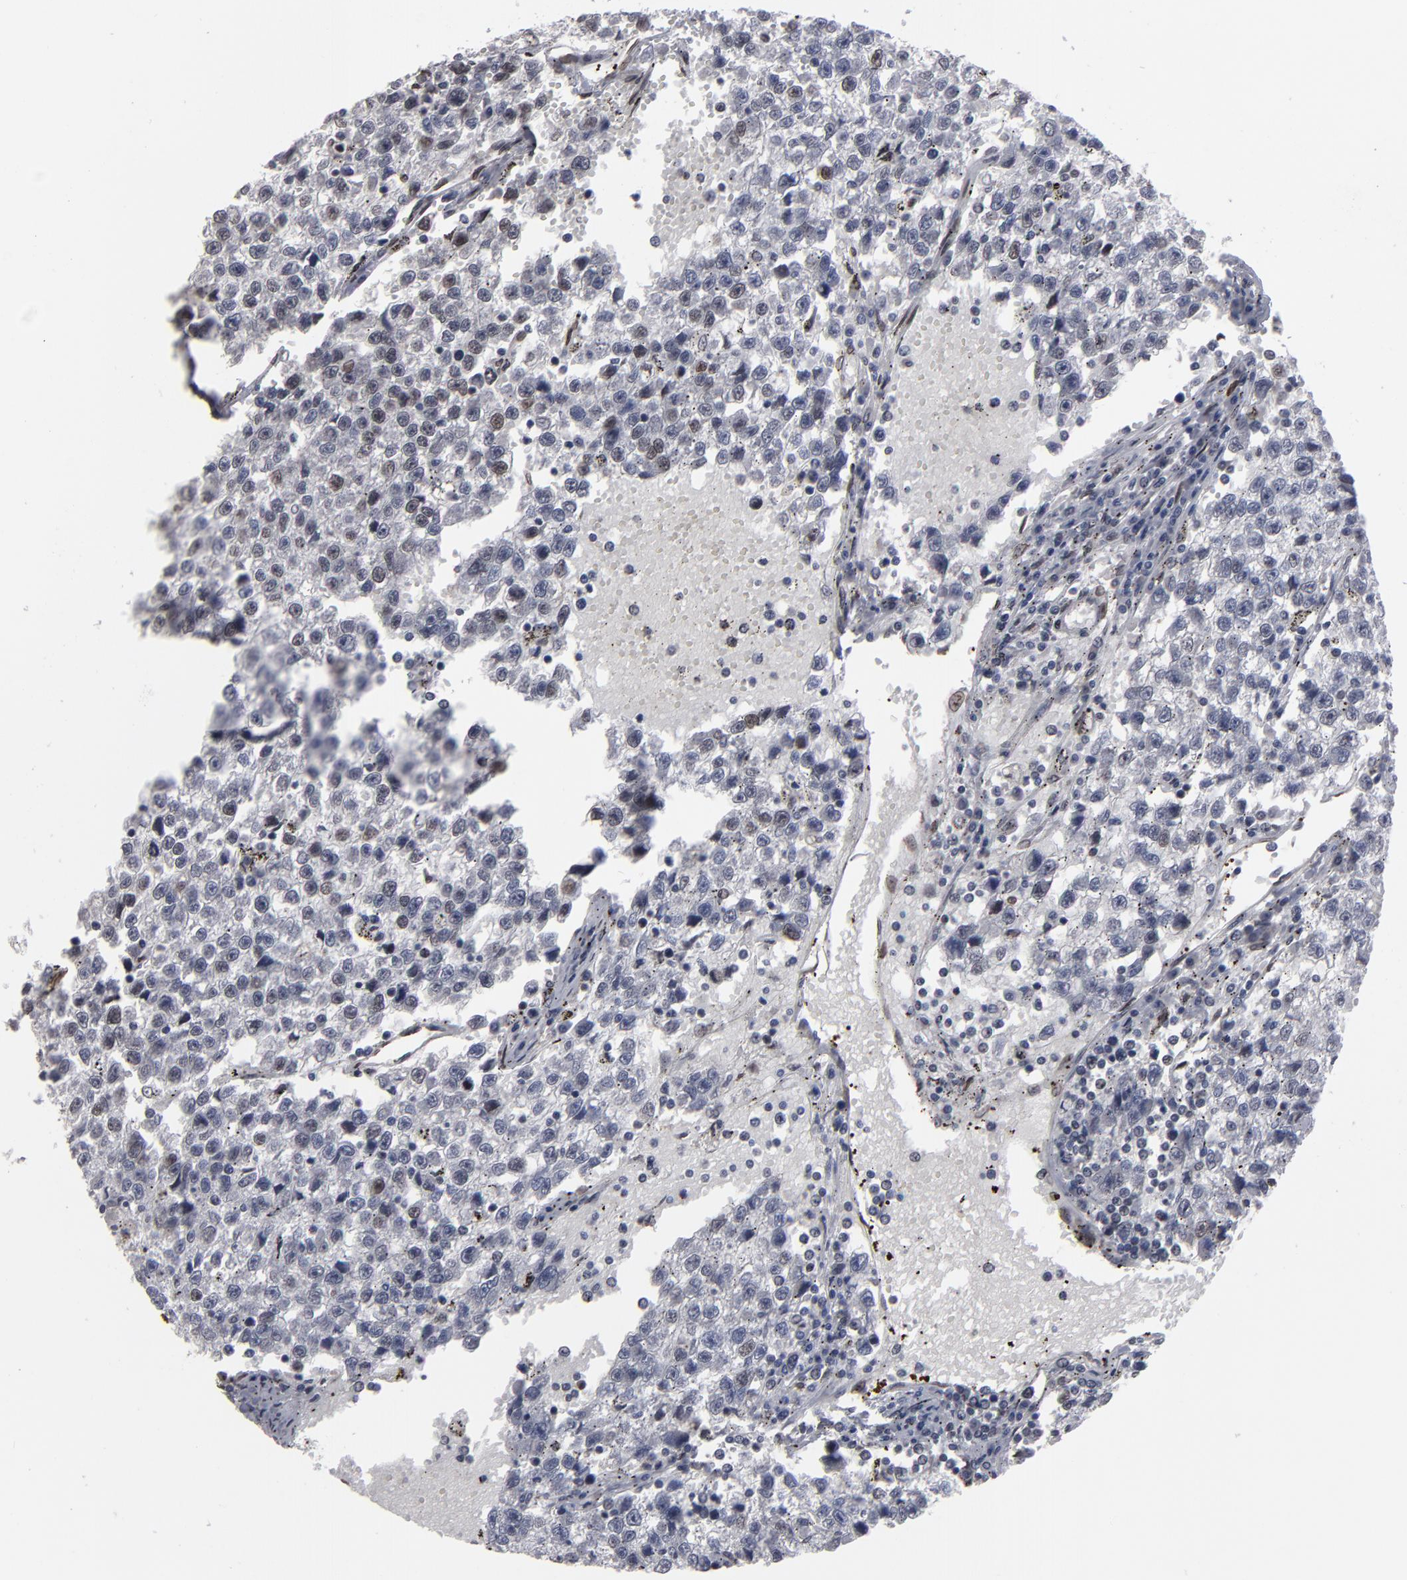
{"staining": {"intensity": "moderate", "quantity": "<25%", "location": "nuclear"}, "tissue": "testis cancer", "cell_type": "Tumor cells", "image_type": "cancer", "snomed": [{"axis": "morphology", "description": "Seminoma, NOS"}, {"axis": "topography", "description": "Testis"}], "caption": "Testis seminoma was stained to show a protein in brown. There is low levels of moderate nuclear positivity in approximately <25% of tumor cells.", "gene": "BAZ1A", "patient": {"sex": "male", "age": 35}}